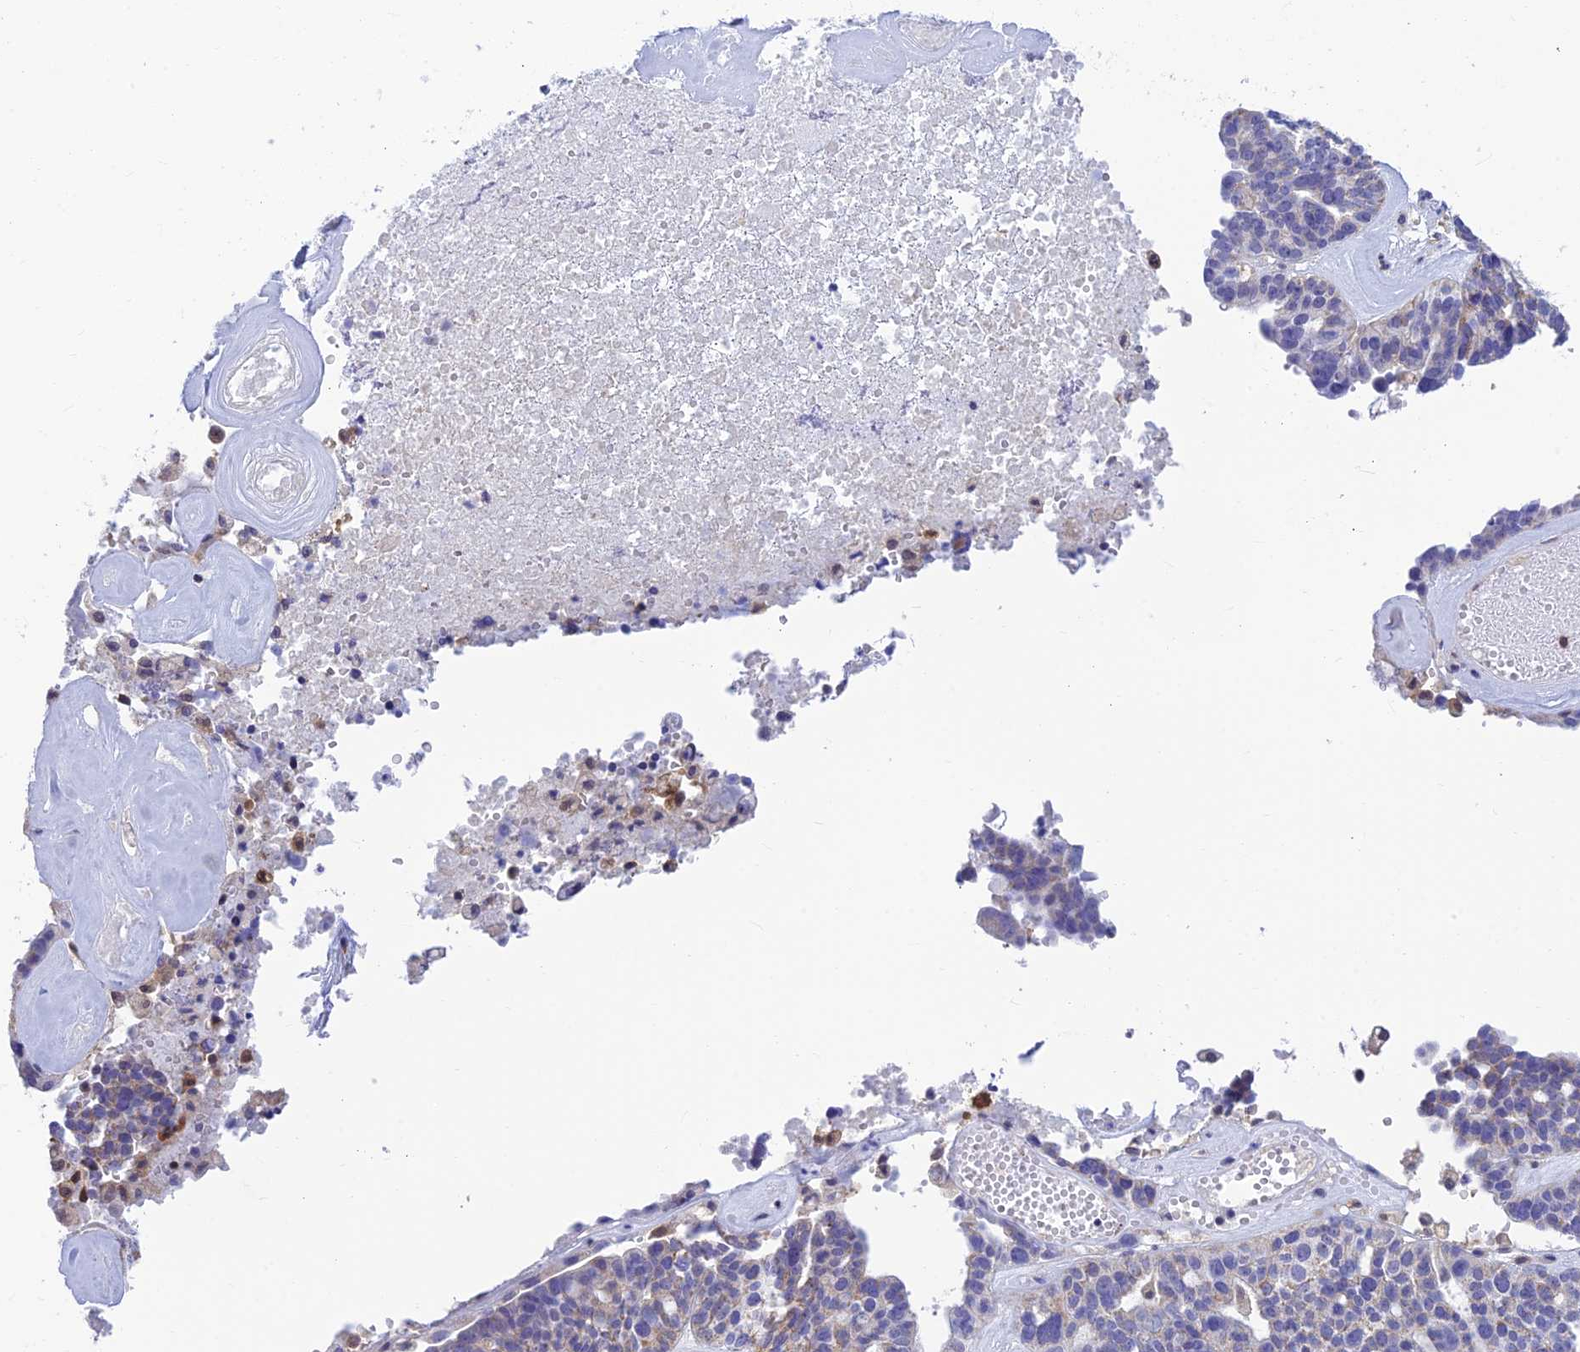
{"staining": {"intensity": "negative", "quantity": "none", "location": "none"}, "tissue": "ovarian cancer", "cell_type": "Tumor cells", "image_type": "cancer", "snomed": [{"axis": "morphology", "description": "Cystadenocarcinoma, serous, NOS"}, {"axis": "topography", "description": "Ovary"}], "caption": "Tumor cells show no significant protein expression in ovarian cancer.", "gene": "LYSMD2", "patient": {"sex": "female", "age": 59}}